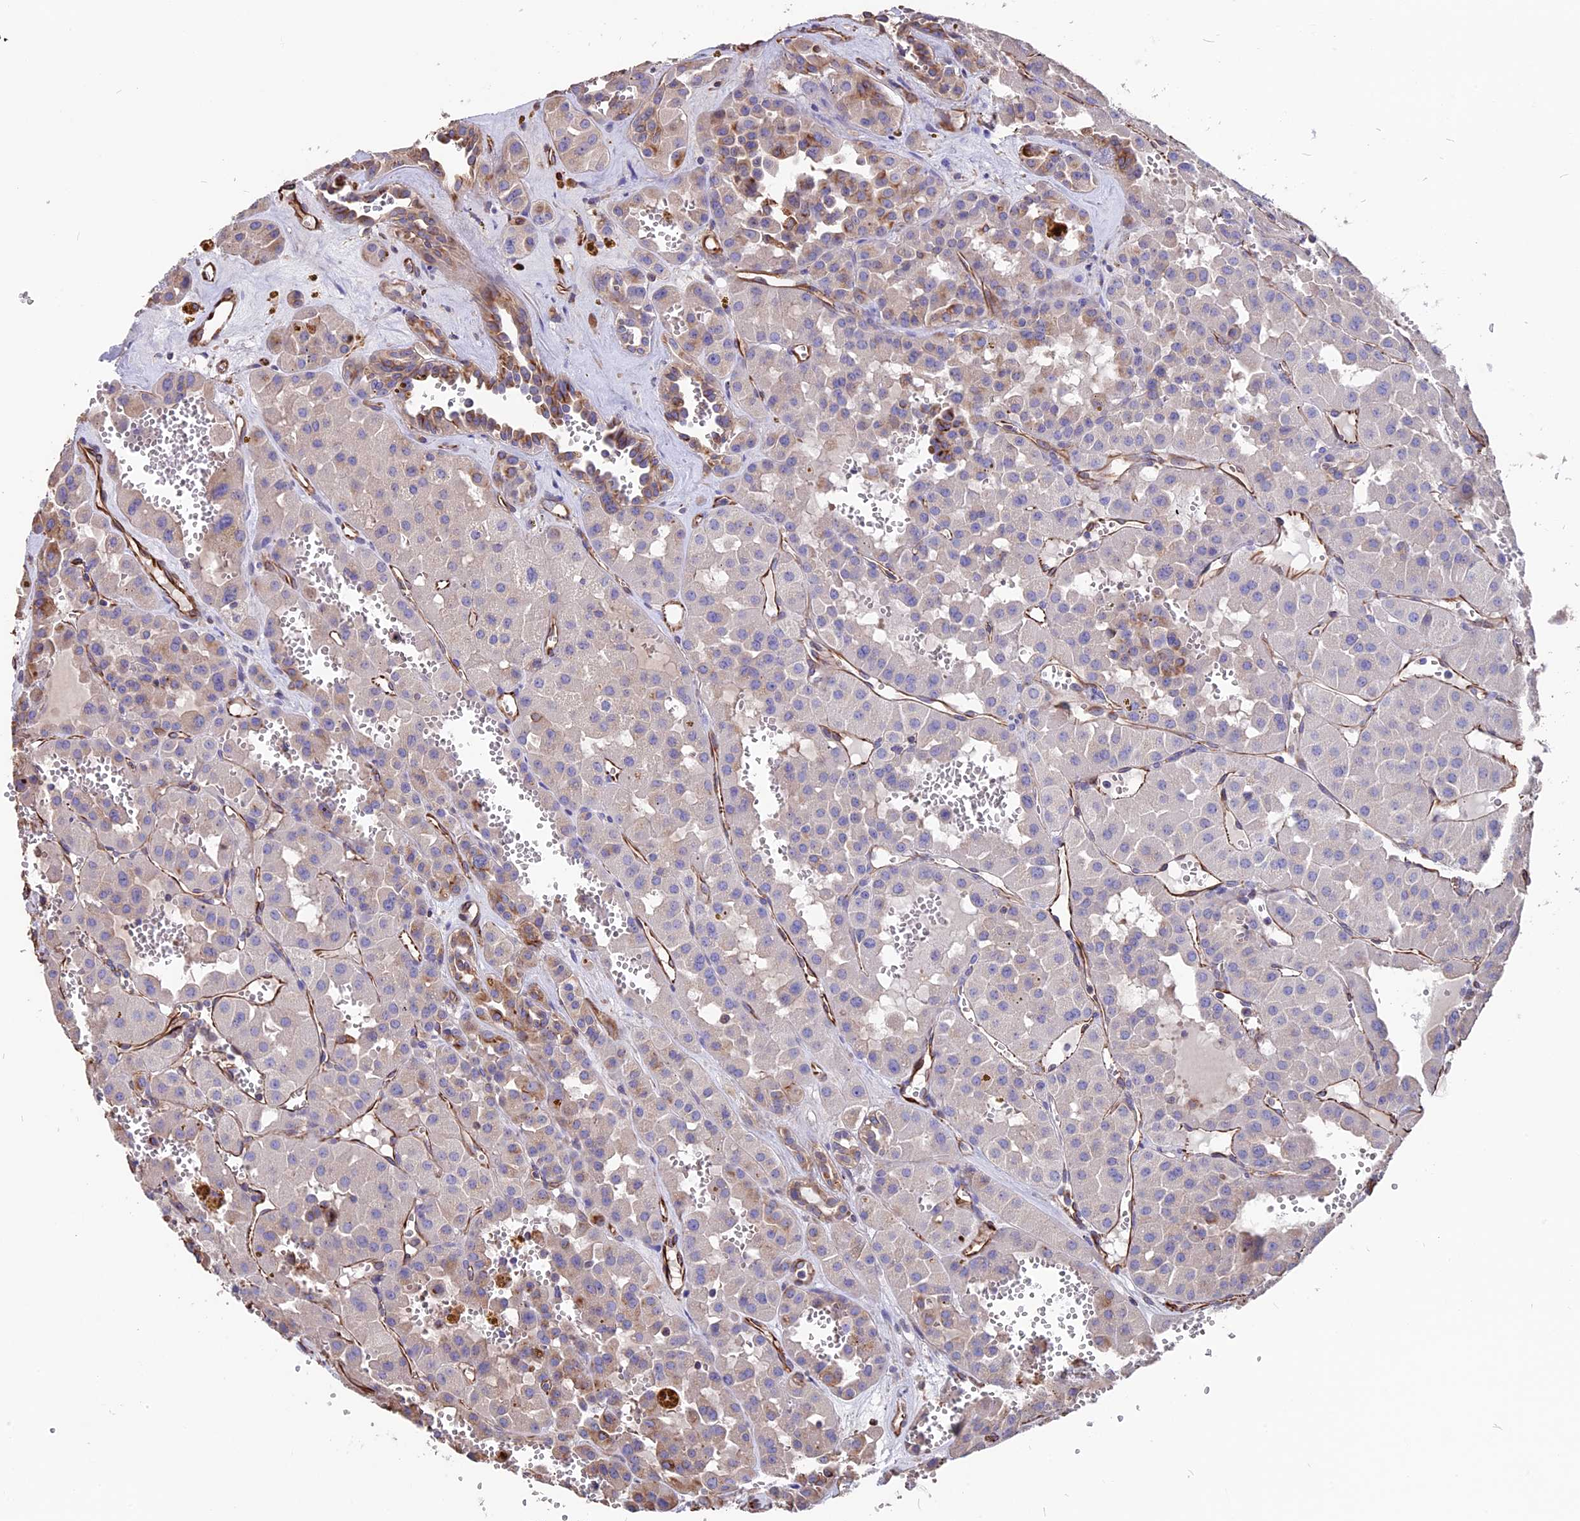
{"staining": {"intensity": "negative", "quantity": "none", "location": "none"}, "tissue": "renal cancer", "cell_type": "Tumor cells", "image_type": "cancer", "snomed": [{"axis": "morphology", "description": "Carcinoma, NOS"}, {"axis": "topography", "description": "Kidney"}], "caption": "Immunohistochemical staining of renal cancer shows no significant positivity in tumor cells.", "gene": "SEH1L", "patient": {"sex": "female", "age": 75}}